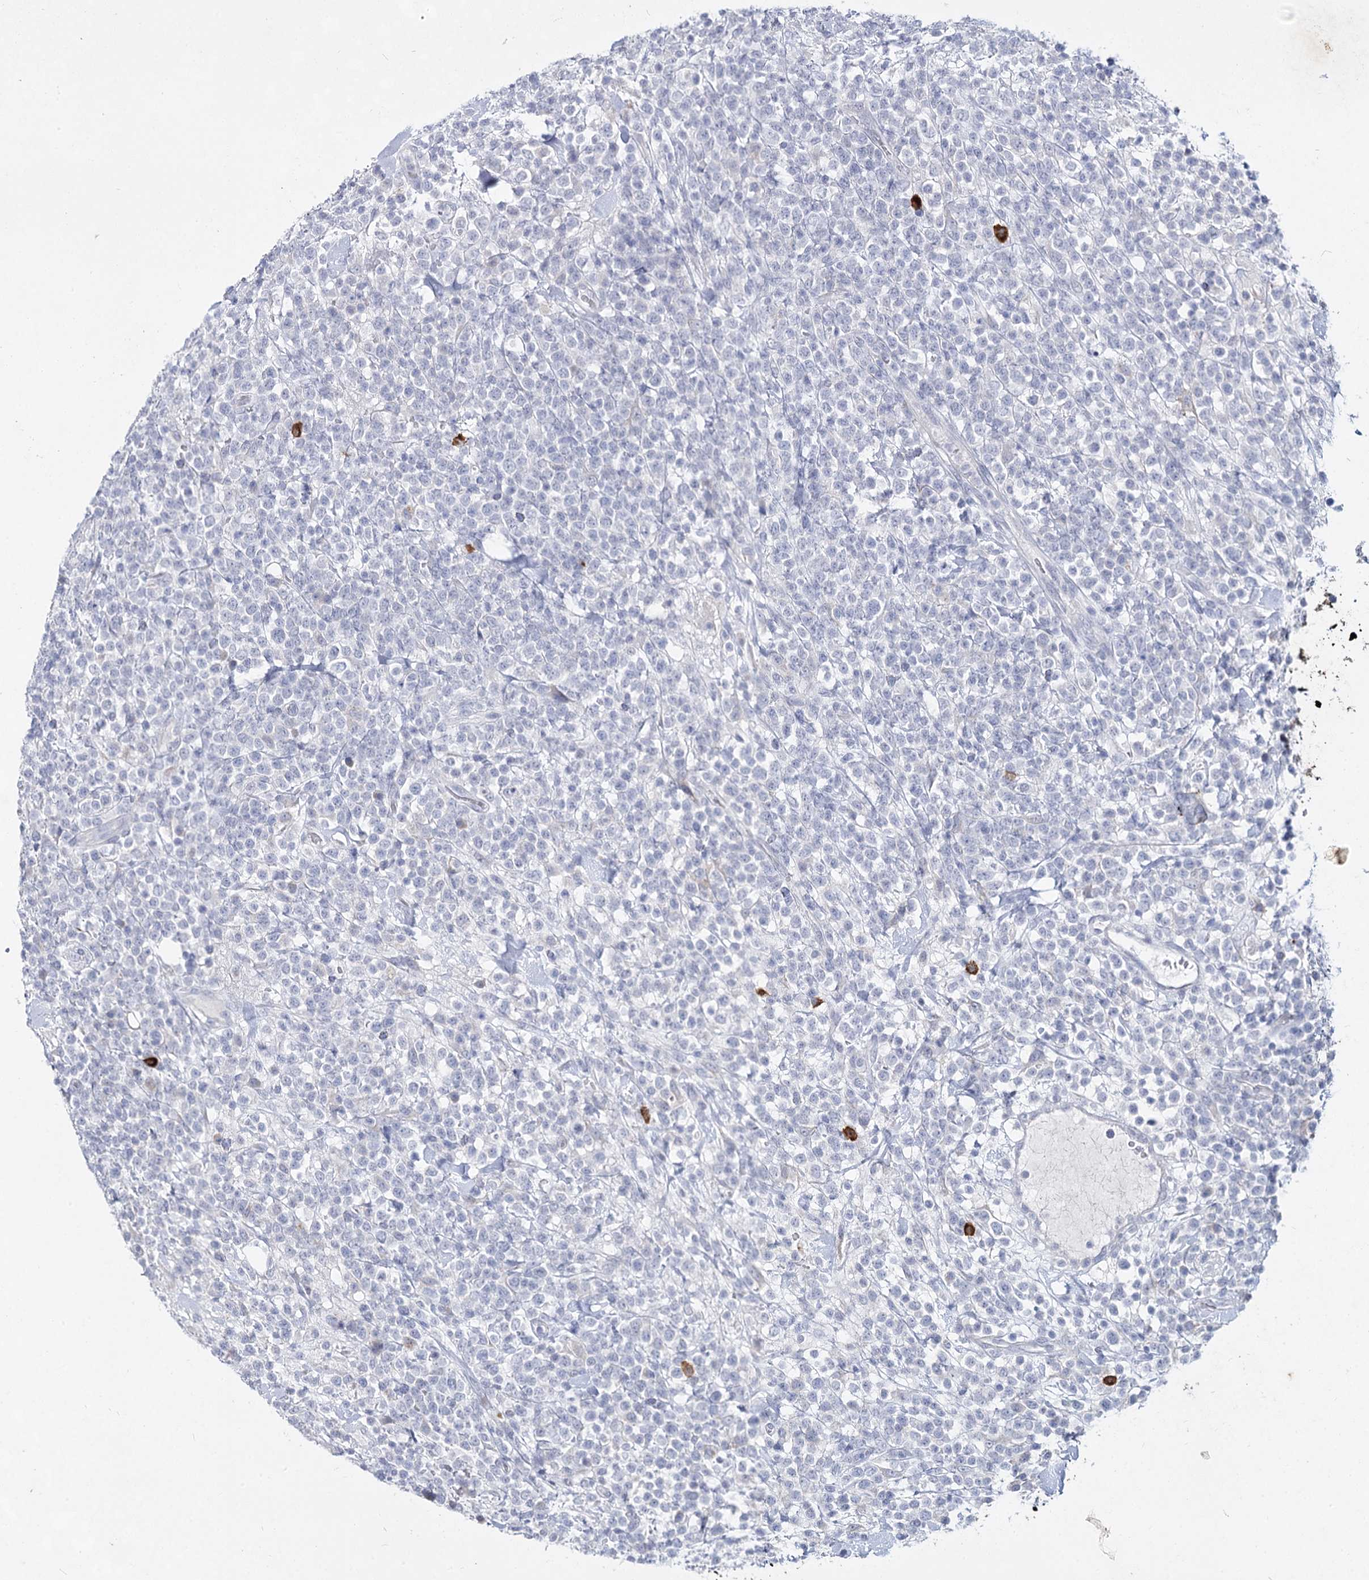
{"staining": {"intensity": "negative", "quantity": "none", "location": "none"}, "tissue": "lymphoma", "cell_type": "Tumor cells", "image_type": "cancer", "snomed": [{"axis": "morphology", "description": "Malignant lymphoma, non-Hodgkin's type, High grade"}, {"axis": "topography", "description": "Colon"}], "caption": "A high-resolution histopathology image shows IHC staining of high-grade malignant lymphoma, non-Hodgkin's type, which shows no significant positivity in tumor cells.", "gene": "CCDC73", "patient": {"sex": "female", "age": 53}}